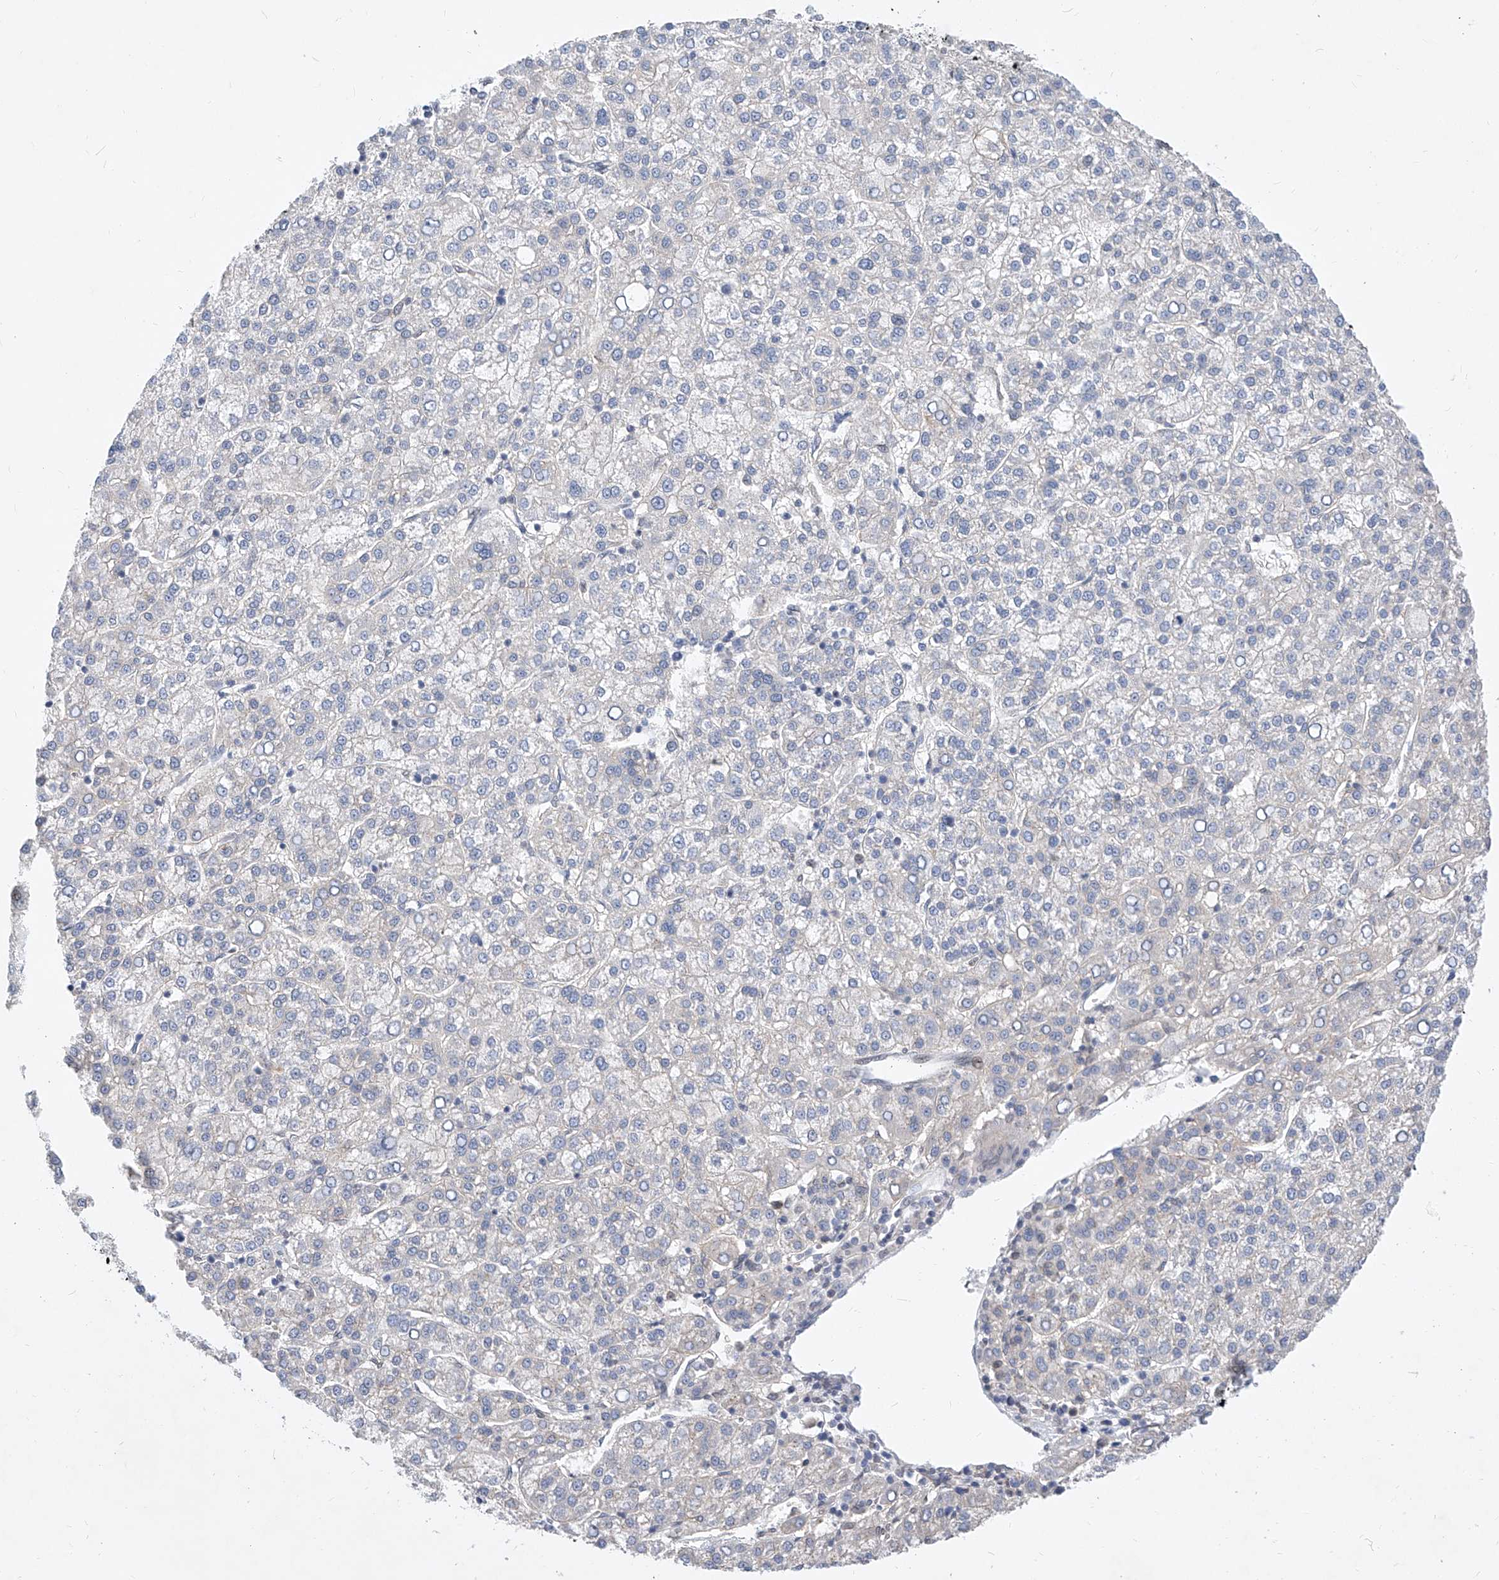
{"staining": {"intensity": "negative", "quantity": "none", "location": "none"}, "tissue": "liver cancer", "cell_type": "Tumor cells", "image_type": "cancer", "snomed": [{"axis": "morphology", "description": "Carcinoma, Hepatocellular, NOS"}, {"axis": "topography", "description": "Liver"}], "caption": "Human liver cancer stained for a protein using immunohistochemistry (IHC) demonstrates no staining in tumor cells.", "gene": "MX2", "patient": {"sex": "female", "age": 58}}